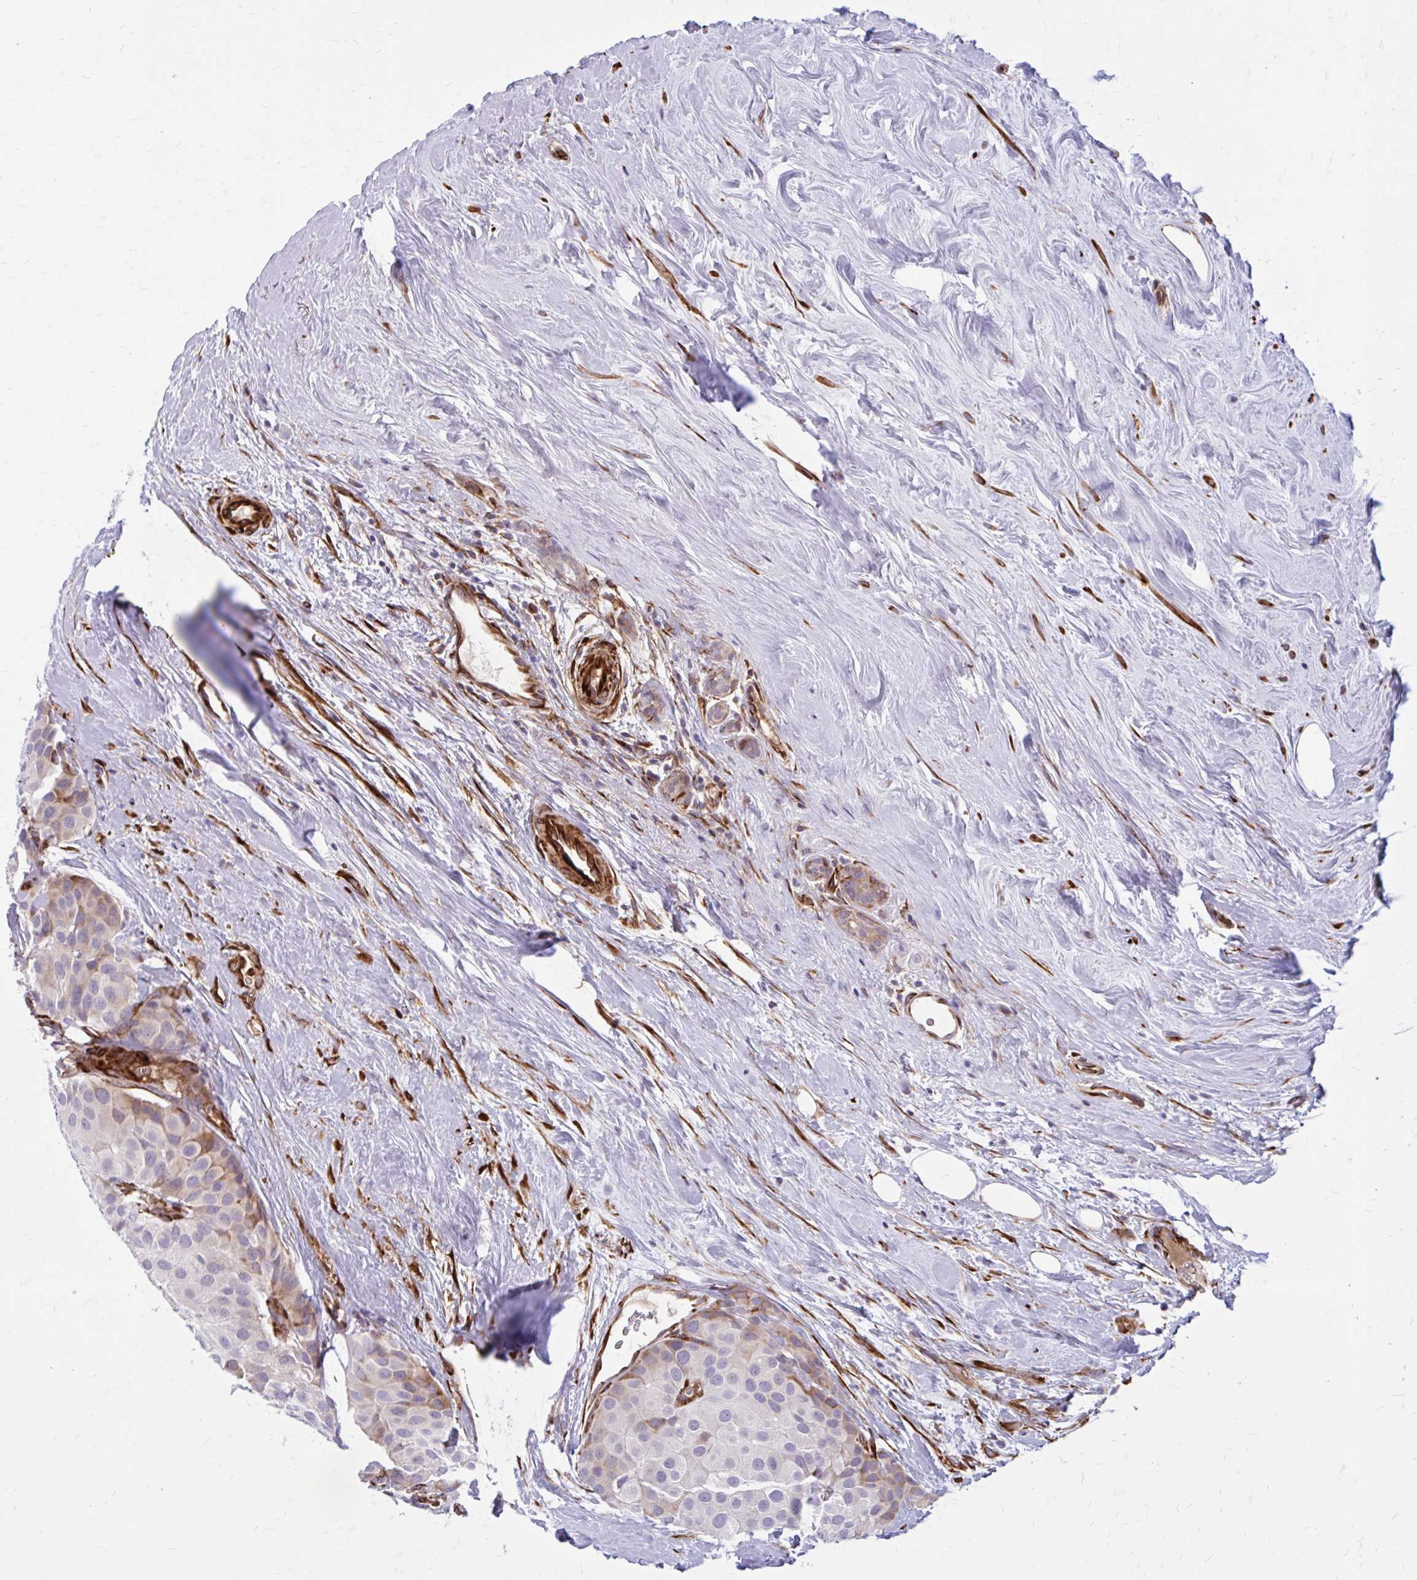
{"staining": {"intensity": "weak", "quantity": "<25%", "location": "cytoplasmic/membranous"}, "tissue": "breast cancer", "cell_type": "Tumor cells", "image_type": "cancer", "snomed": [{"axis": "morphology", "description": "Duct carcinoma"}, {"axis": "topography", "description": "Breast"}], "caption": "Photomicrograph shows no significant protein positivity in tumor cells of breast invasive ductal carcinoma.", "gene": "BEND5", "patient": {"sex": "female", "age": 70}}